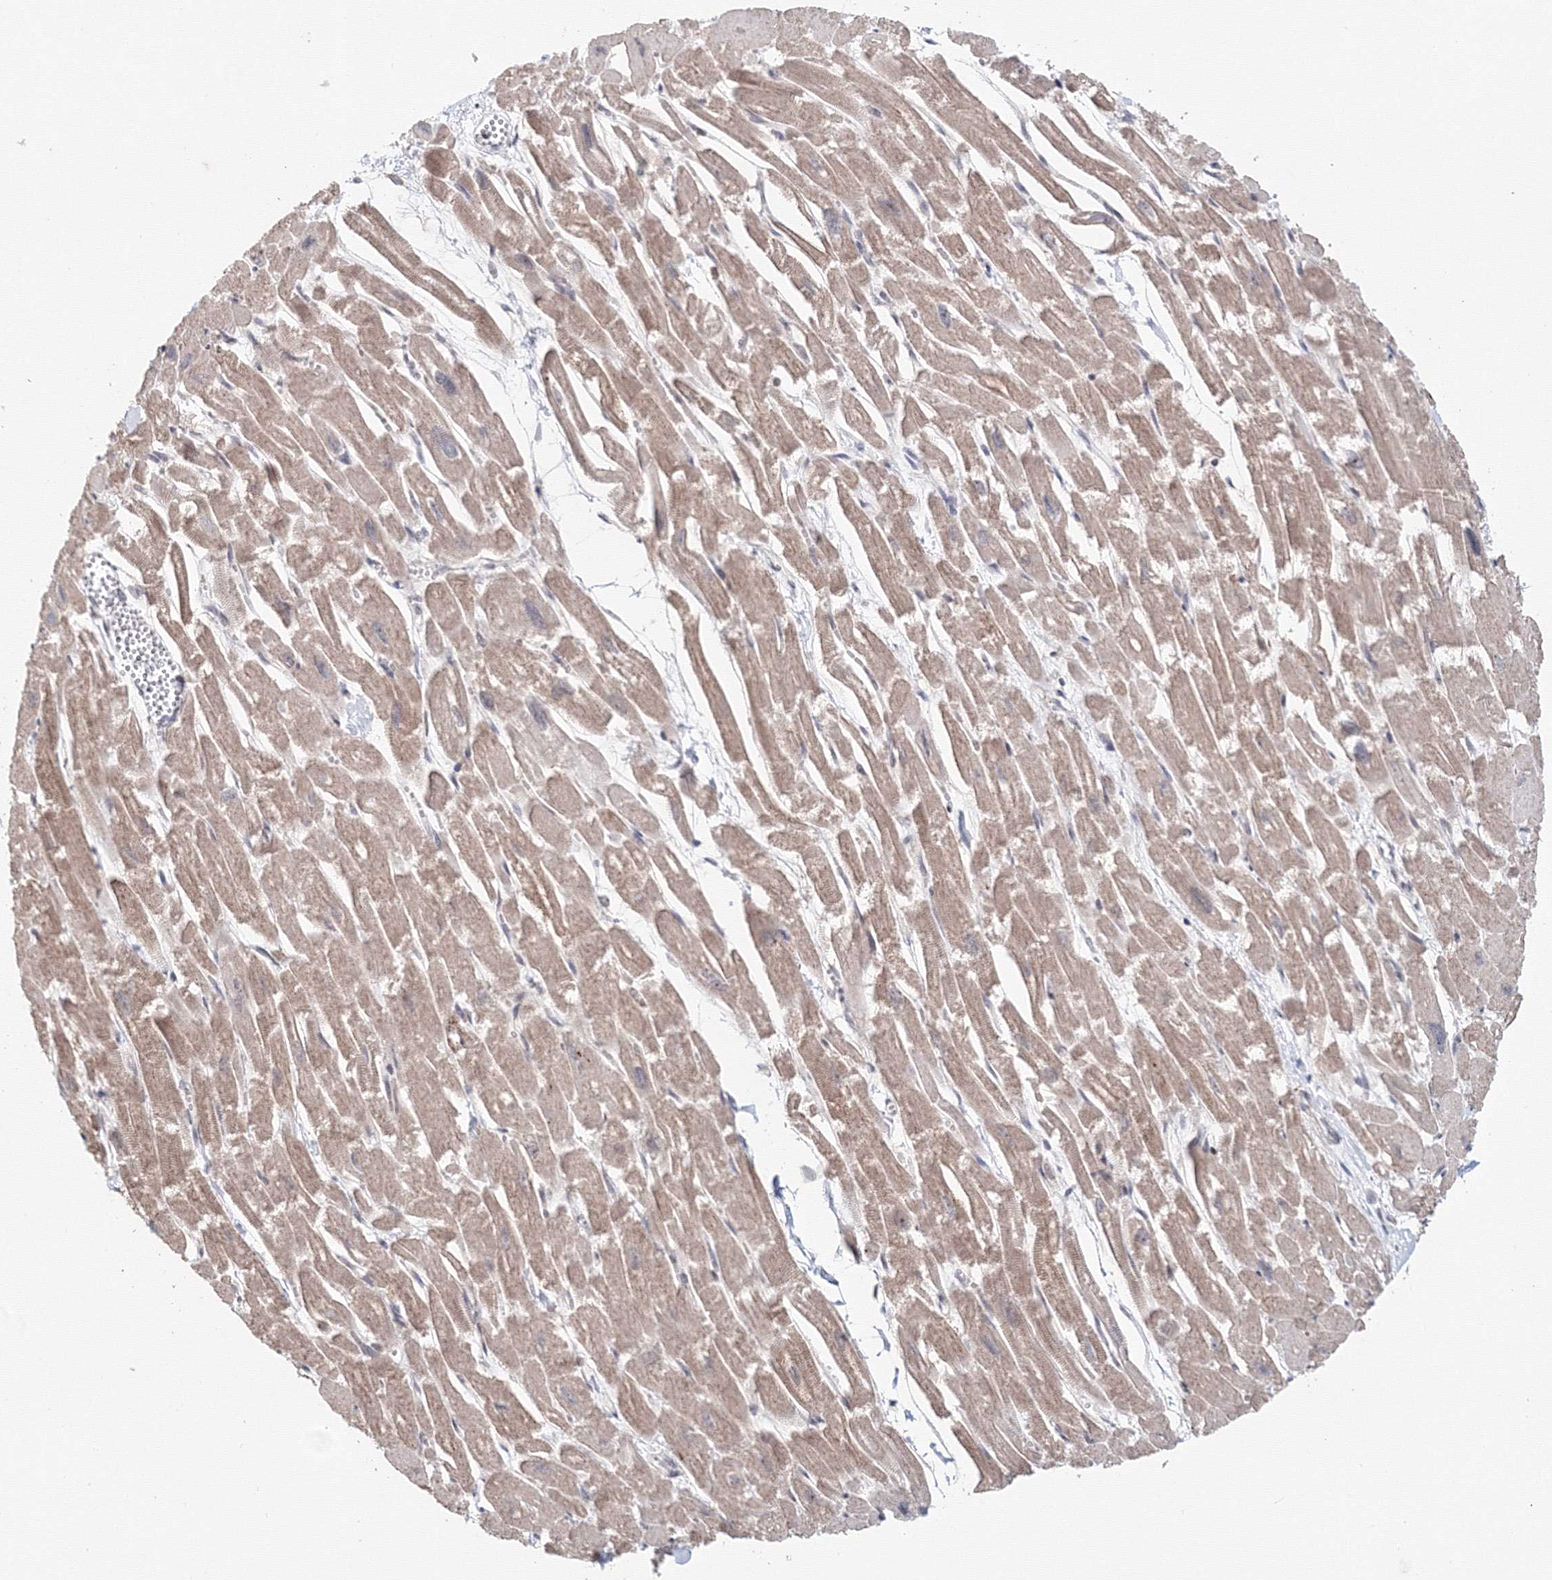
{"staining": {"intensity": "weak", "quantity": ">75%", "location": "cytoplasmic/membranous"}, "tissue": "heart muscle", "cell_type": "Cardiomyocytes", "image_type": "normal", "snomed": [{"axis": "morphology", "description": "Normal tissue, NOS"}, {"axis": "topography", "description": "Heart"}], "caption": "Immunohistochemistry (IHC) histopathology image of unremarkable heart muscle: human heart muscle stained using IHC exhibits low levels of weak protein expression localized specifically in the cytoplasmic/membranous of cardiomyocytes, appearing as a cytoplasmic/membranous brown color.", "gene": "SLC7A7", "patient": {"sex": "male", "age": 54}}